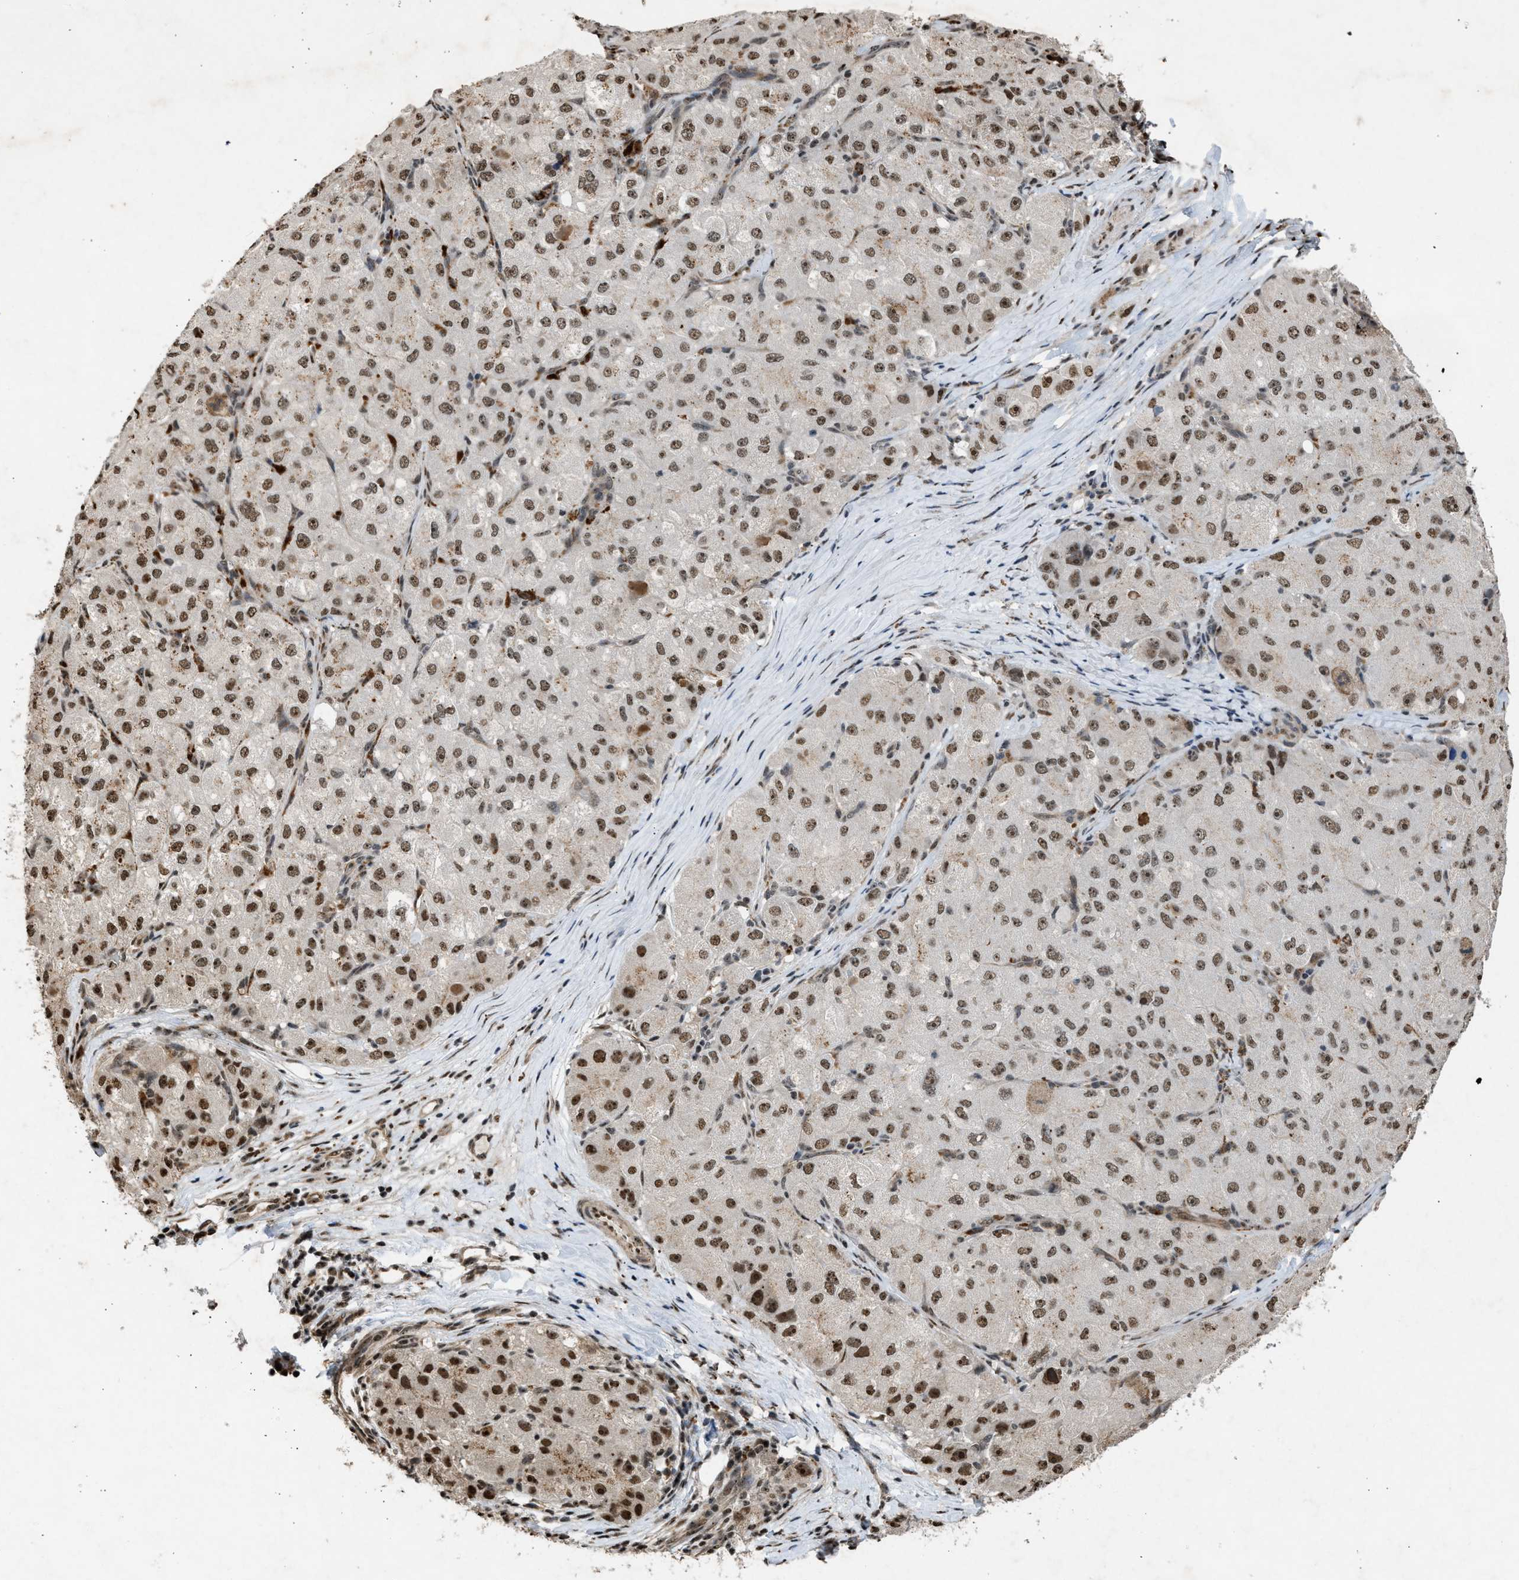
{"staining": {"intensity": "moderate", "quantity": ">75%", "location": "nuclear"}, "tissue": "liver cancer", "cell_type": "Tumor cells", "image_type": "cancer", "snomed": [{"axis": "morphology", "description": "Carcinoma, Hepatocellular, NOS"}, {"axis": "topography", "description": "Liver"}], "caption": "Liver cancer (hepatocellular carcinoma) stained with immunohistochemistry (IHC) shows moderate nuclear positivity in about >75% of tumor cells.", "gene": "TFDP2", "patient": {"sex": "male", "age": 80}}